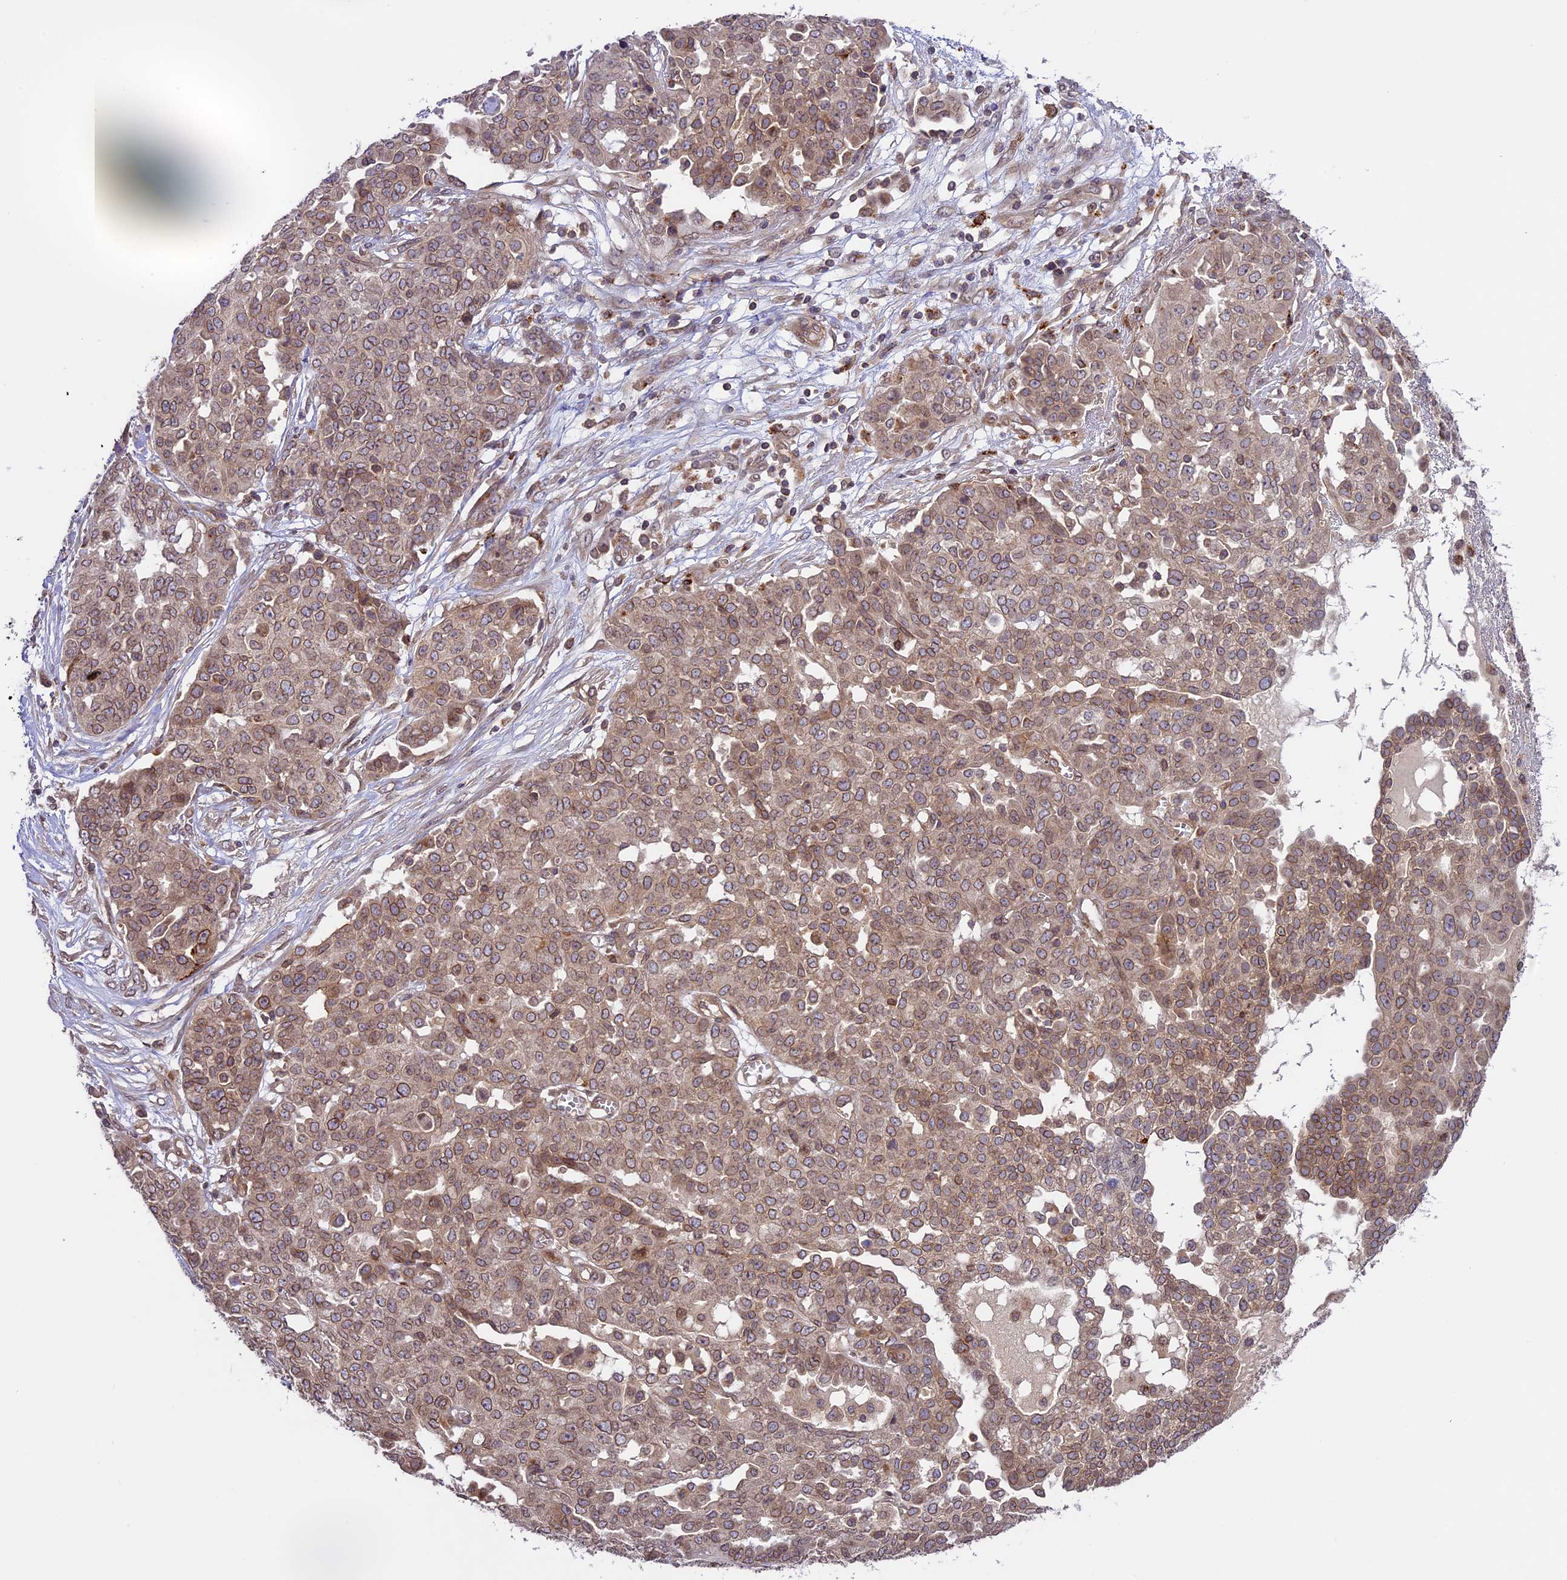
{"staining": {"intensity": "moderate", "quantity": ">75%", "location": "cytoplasmic/membranous,nuclear"}, "tissue": "ovarian cancer", "cell_type": "Tumor cells", "image_type": "cancer", "snomed": [{"axis": "morphology", "description": "Cystadenocarcinoma, serous, NOS"}, {"axis": "topography", "description": "Soft tissue"}, {"axis": "topography", "description": "Ovary"}], "caption": "A micrograph of serous cystadenocarcinoma (ovarian) stained for a protein demonstrates moderate cytoplasmic/membranous and nuclear brown staining in tumor cells.", "gene": "DGKH", "patient": {"sex": "female", "age": 57}}